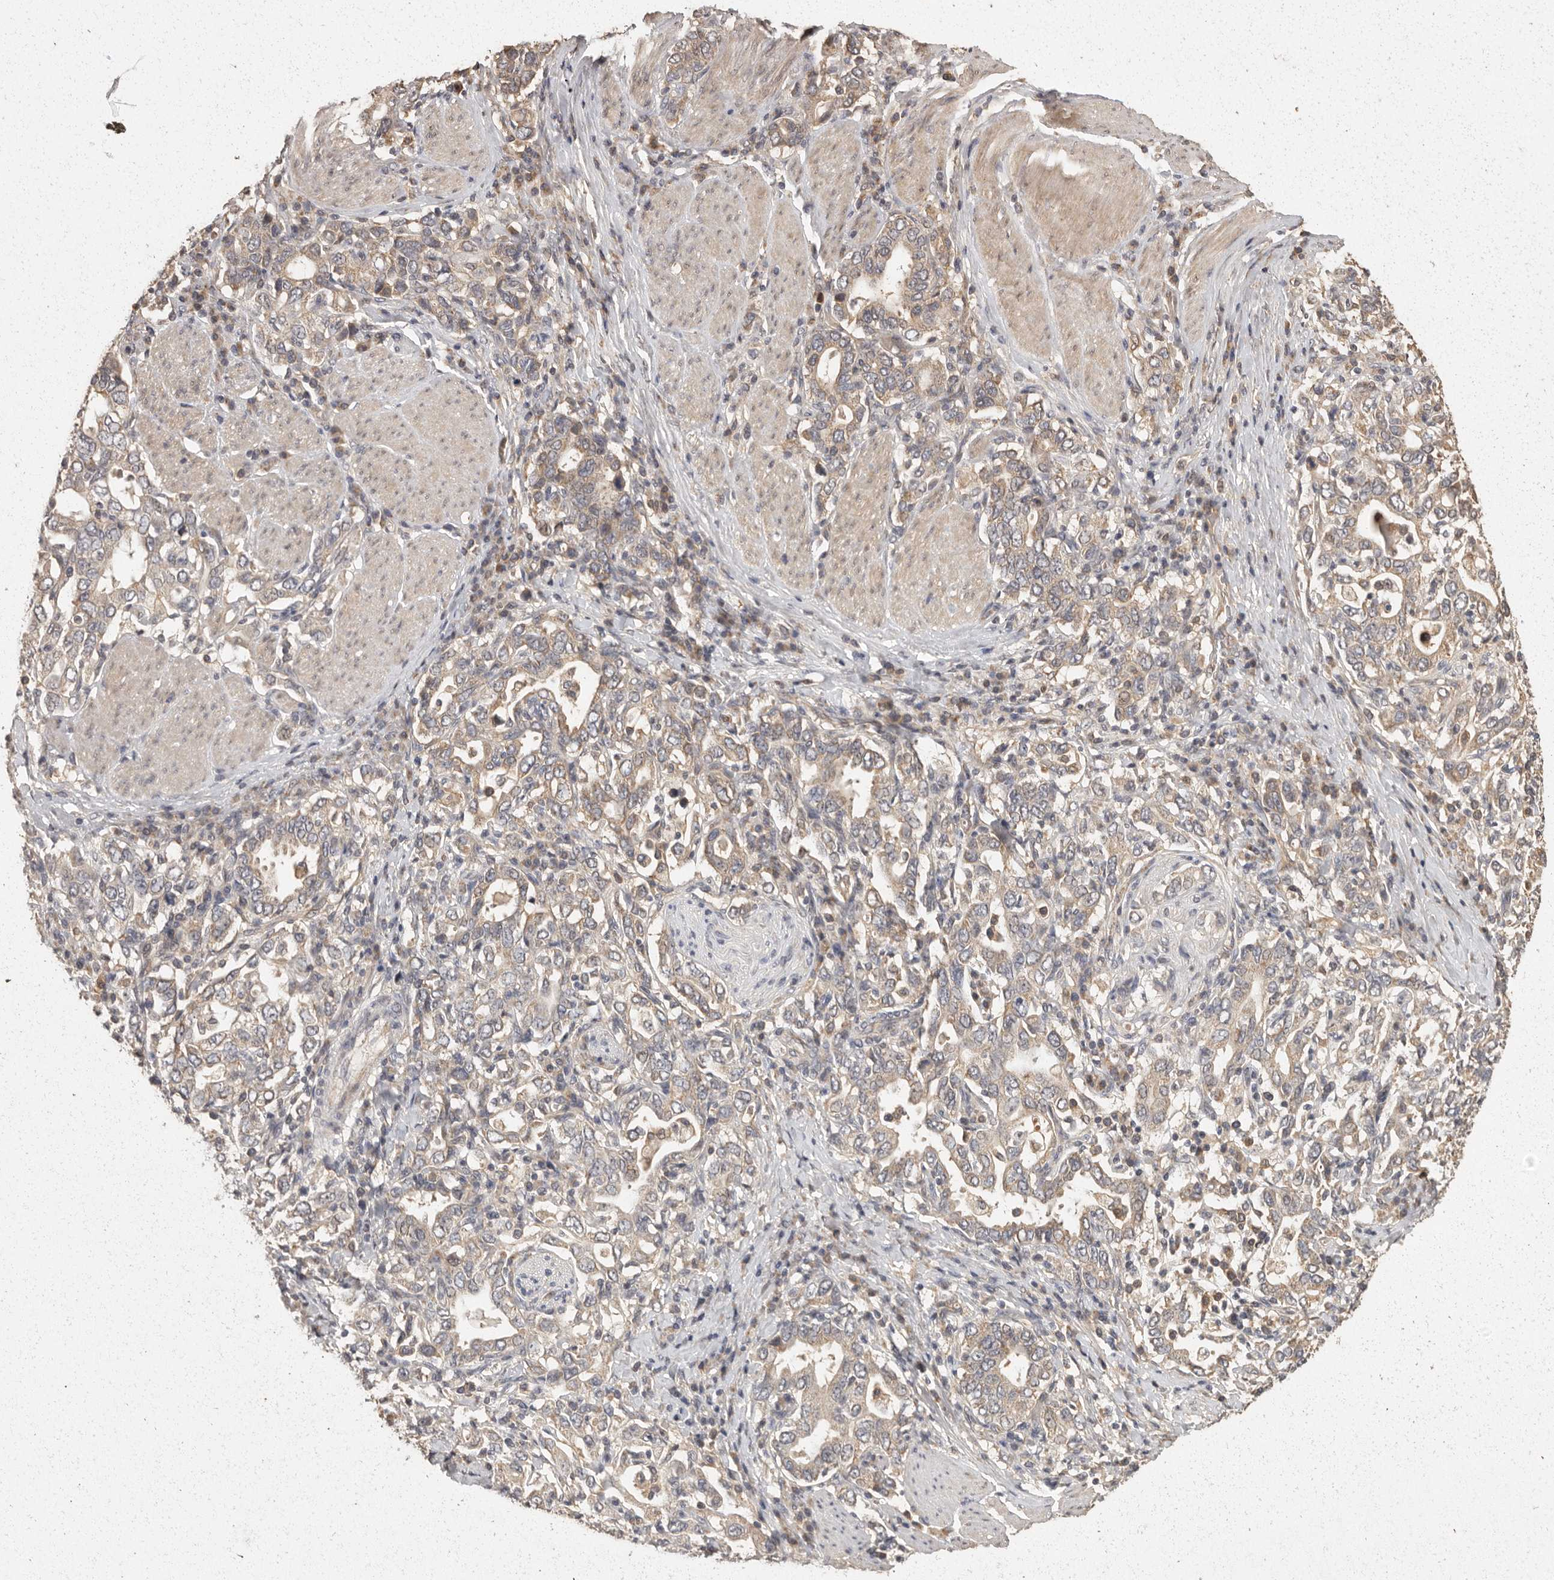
{"staining": {"intensity": "weak", "quantity": "<25%", "location": "cytoplasmic/membranous"}, "tissue": "stomach cancer", "cell_type": "Tumor cells", "image_type": "cancer", "snomed": [{"axis": "morphology", "description": "Adenocarcinoma, NOS"}, {"axis": "topography", "description": "Stomach, upper"}], "caption": "Stomach cancer (adenocarcinoma) stained for a protein using immunohistochemistry (IHC) displays no expression tumor cells.", "gene": "BAIAP2", "patient": {"sex": "male", "age": 62}}